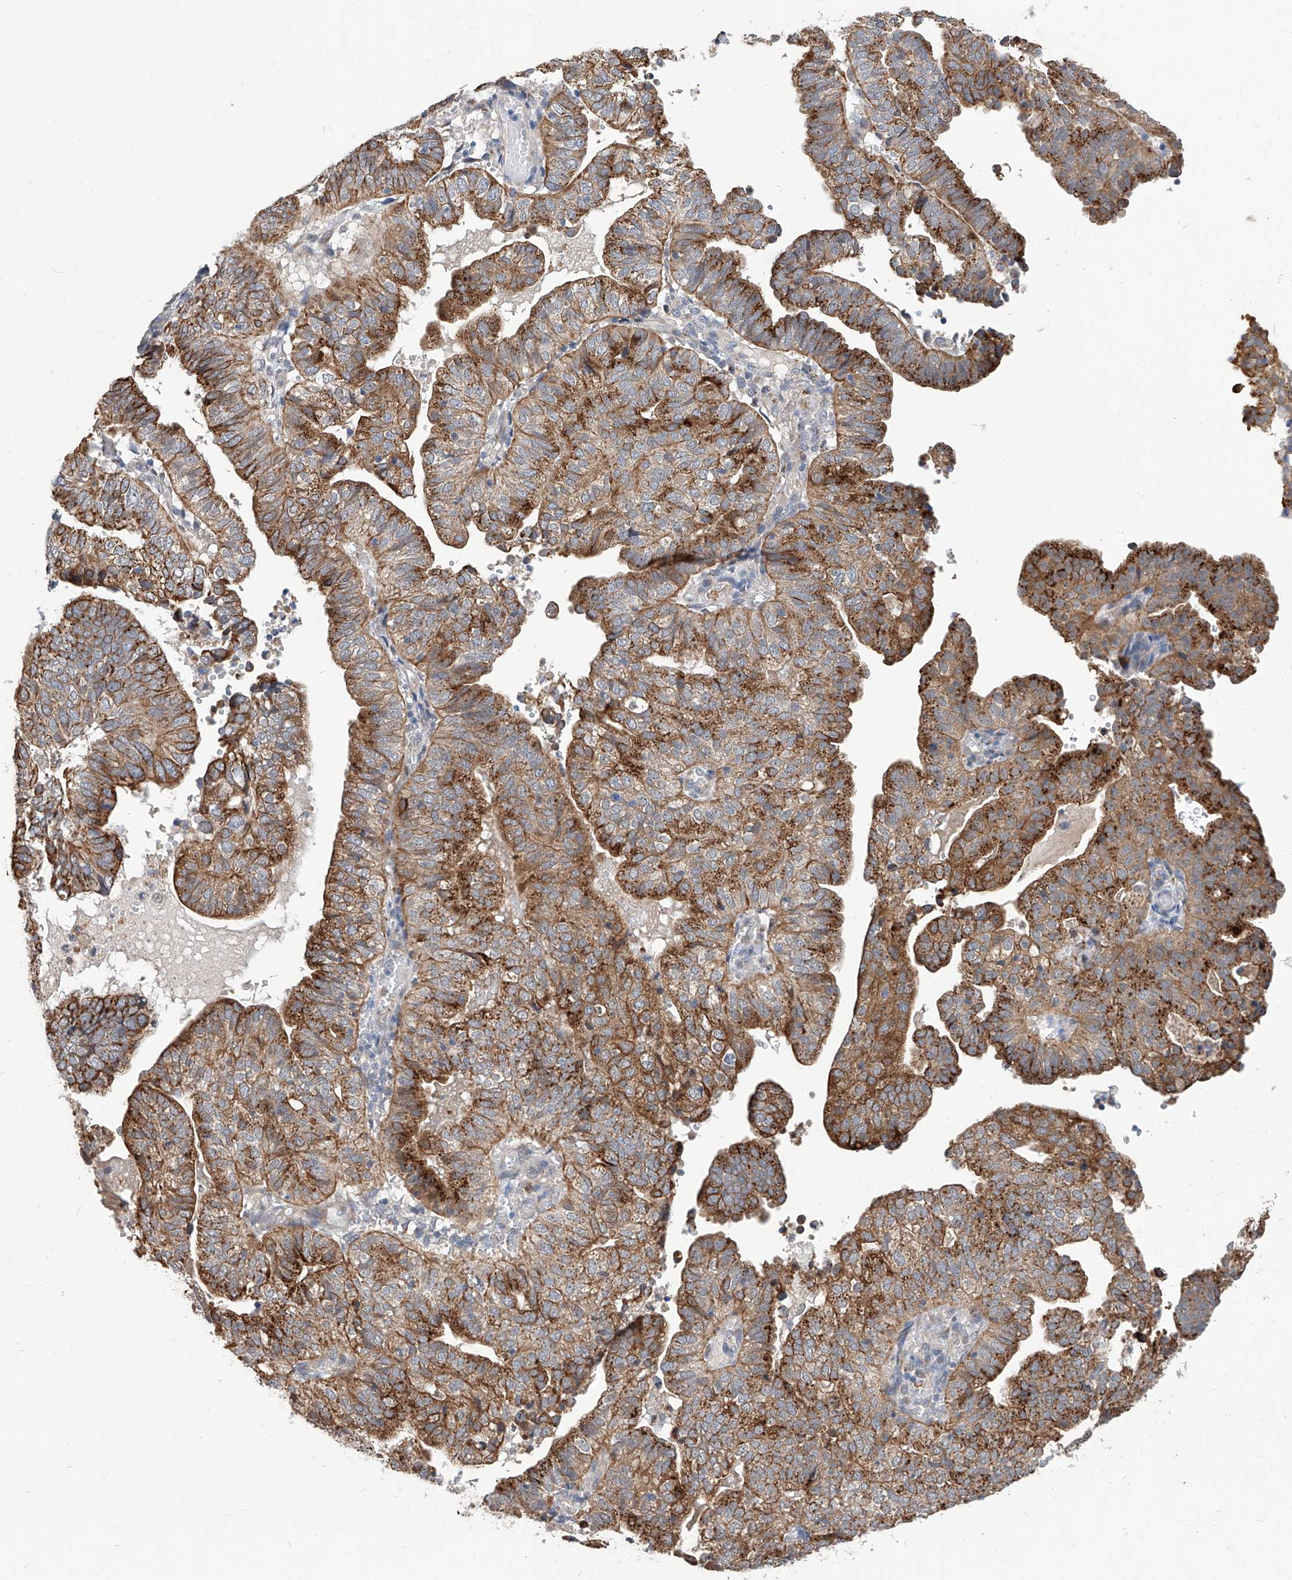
{"staining": {"intensity": "strong", "quantity": ">75%", "location": "cytoplasmic/membranous"}, "tissue": "endometrial cancer", "cell_type": "Tumor cells", "image_type": "cancer", "snomed": [{"axis": "morphology", "description": "Adenocarcinoma, NOS"}, {"axis": "topography", "description": "Uterus"}], "caption": "Immunohistochemistry (DAB) staining of endometrial adenocarcinoma shows strong cytoplasmic/membranous protein positivity in about >75% of tumor cells. The staining was performed using DAB to visualize the protein expression in brown, while the nuclei were stained in blue with hematoxylin (Magnification: 20x).", "gene": "MFSD4B", "patient": {"sex": "female", "age": 77}}